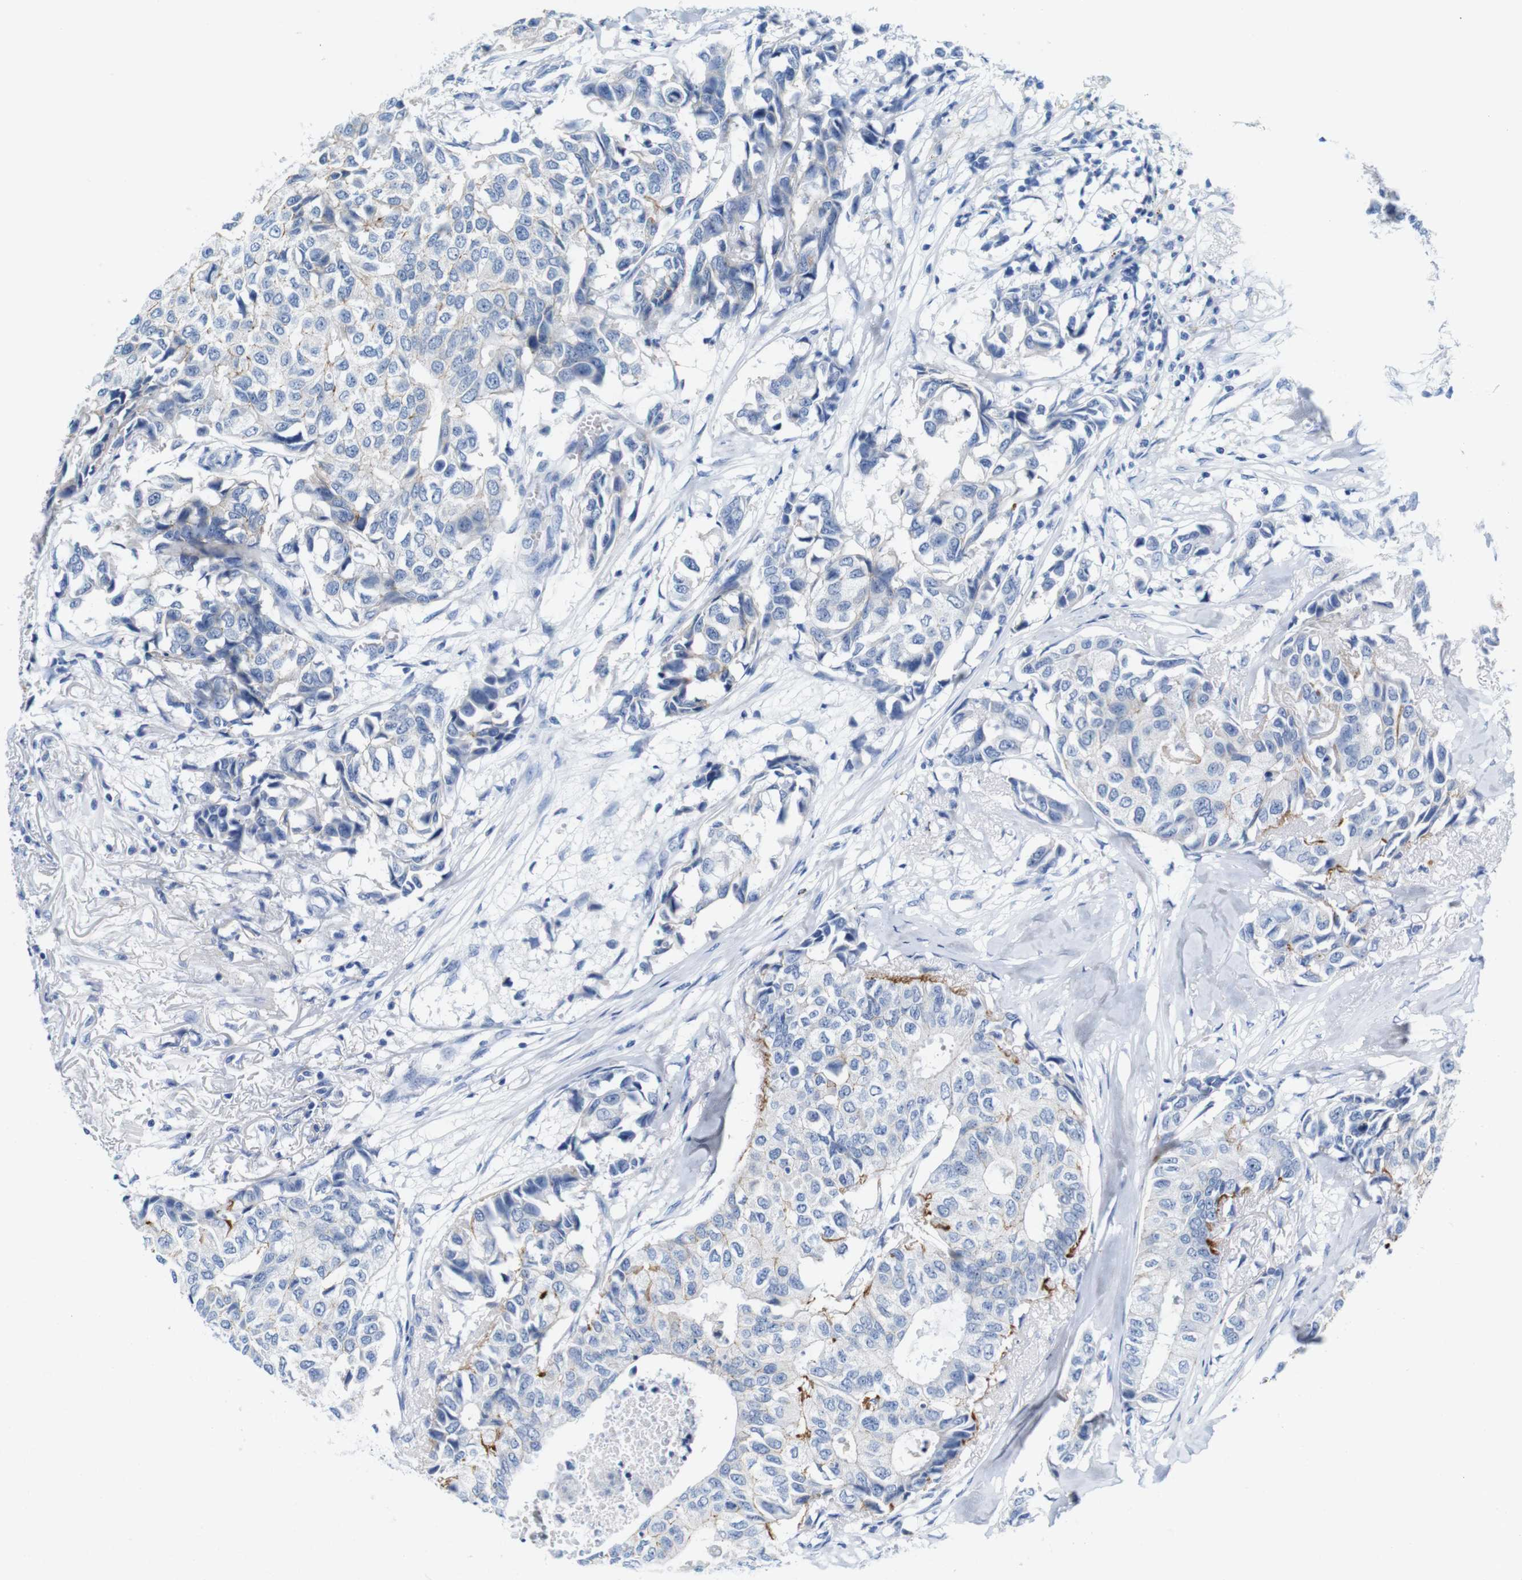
{"staining": {"intensity": "weak", "quantity": "<25%", "location": "cytoplasmic/membranous"}, "tissue": "breast cancer", "cell_type": "Tumor cells", "image_type": "cancer", "snomed": [{"axis": "morphology", "description": "Duct carcinoma"}, {"axis": "topography", "description": "Breast"}], "caption": "Immunohistochemical staining of breast cancer (intraductal carcinoma) shows no significant staining in tumor cells.", "gene": "IGSF8", "patient": {"sex": "female", "age": 80}}